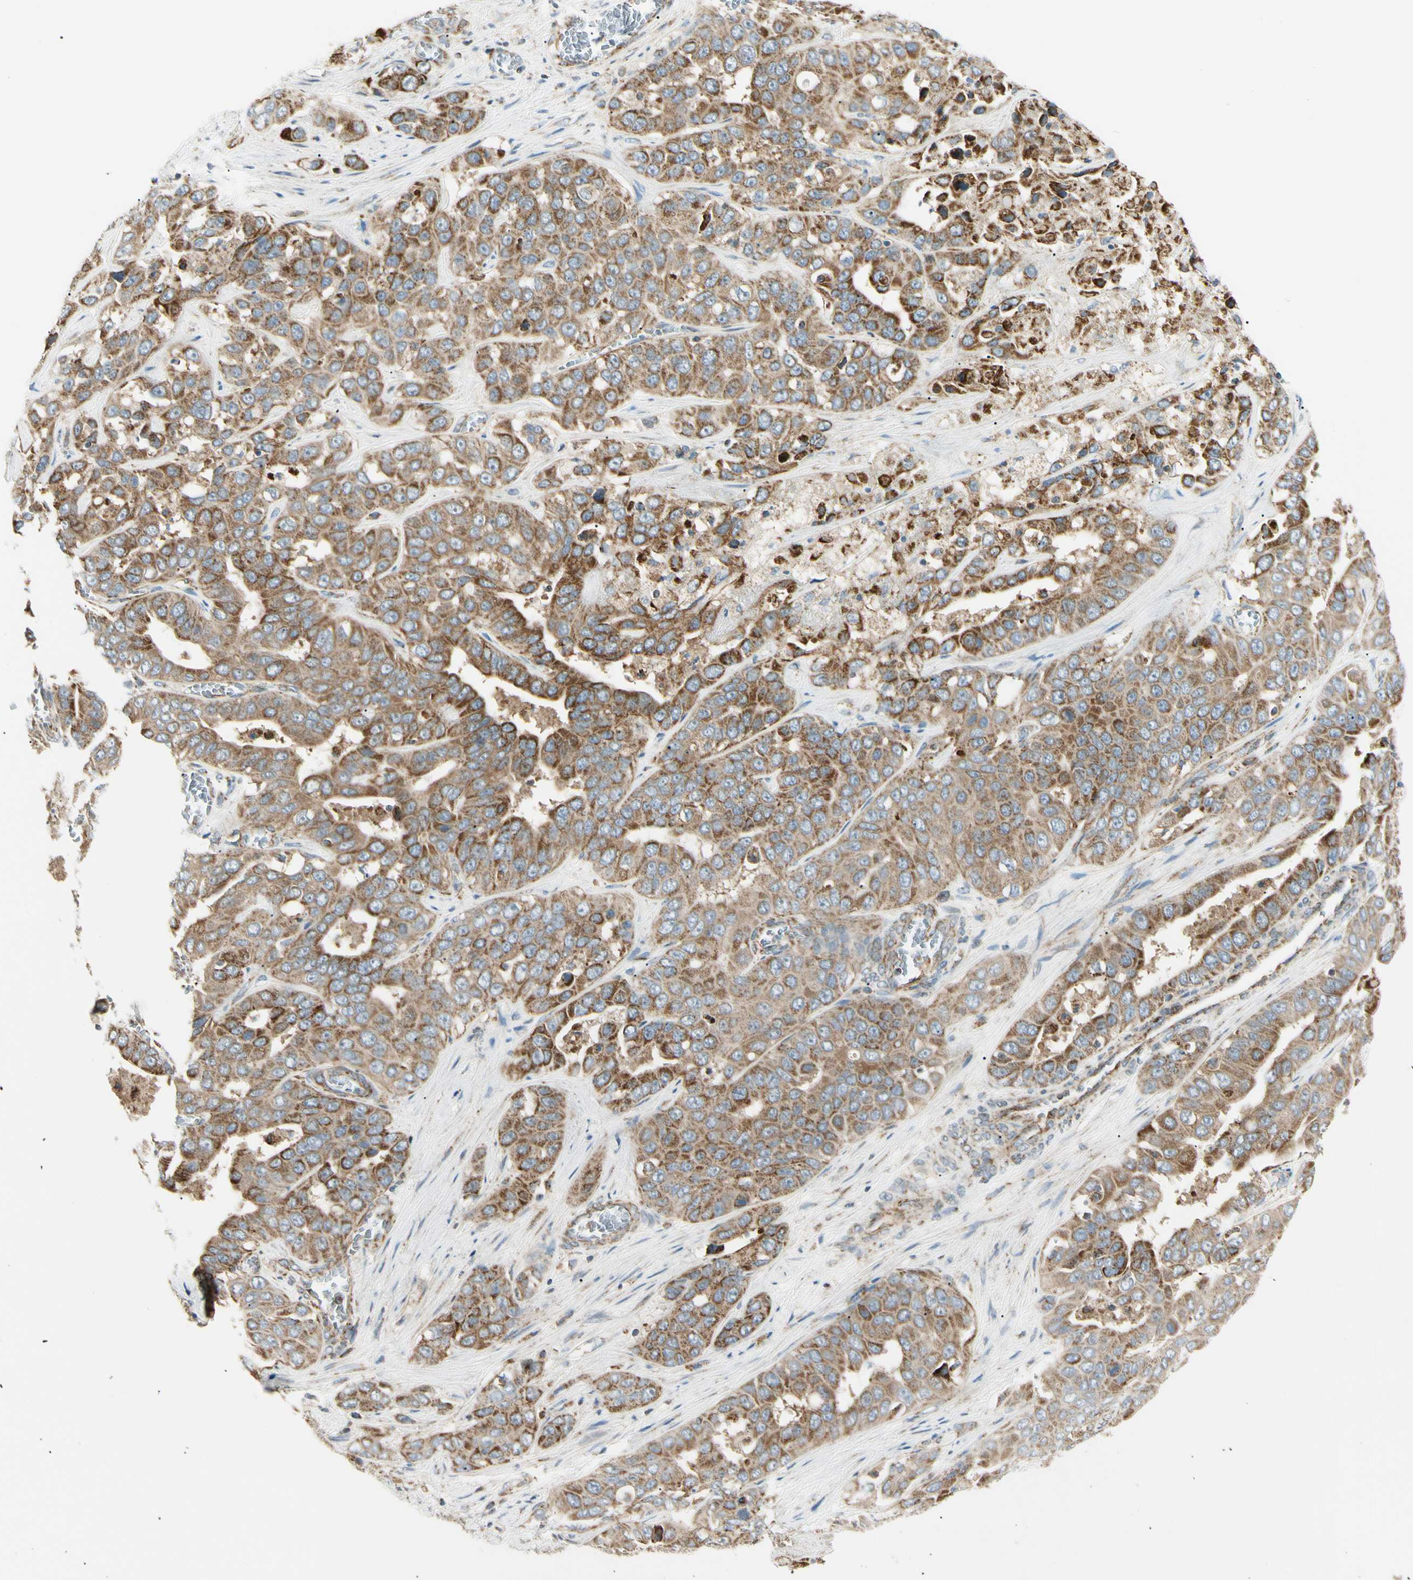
{"staining": {"intensity": "moderate", "quantity": ">75%", "location": "cytoplasmic/membranous"}, "tissue": "liver cancer", "cell_type": "Tumor cells", "image_type": "cancer", "snomed": [{"axis": "morphology", "description": "Cholangiocarcinoma"}, {"axis": "topography", "description": "Liver"}], "caption": "Tumor cells exhibit medium levels of moderate cytoplasmic/membranous staining in about >75% of cells in human liver cholangiocarcinoma.", "gene": "TBC1D10A", "patient": {"sex": "female", "age": 52}}